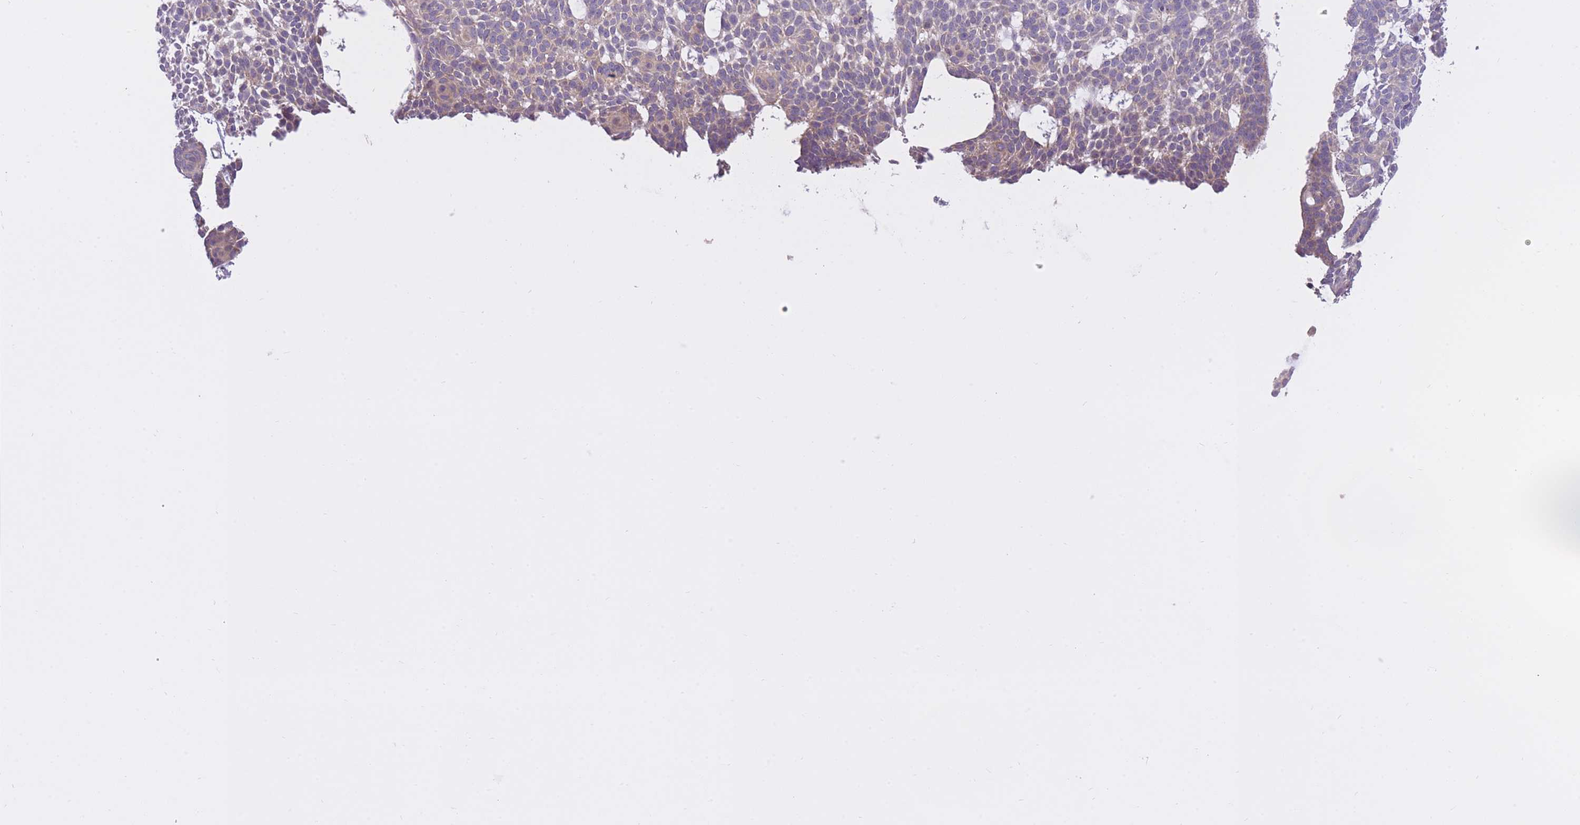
{"staining": {"intensity": "negative", "quantity": "none", "location": "none"}, "tissue": "skin cancer", "cell_type": "Tumor cells", "image_type": "cancer", "snomed": [{"axis": "morphology", "description": "Basal cell carcinoma"}, {"axis": "topography", "description": "Skin"}], "caption": "Immunohistochemistry (IHC) of skin basal cell carcinoma reveals no positivity in tumor cells.", "gene": "REV1", "patient": {"sex": "male", "age": 61}}